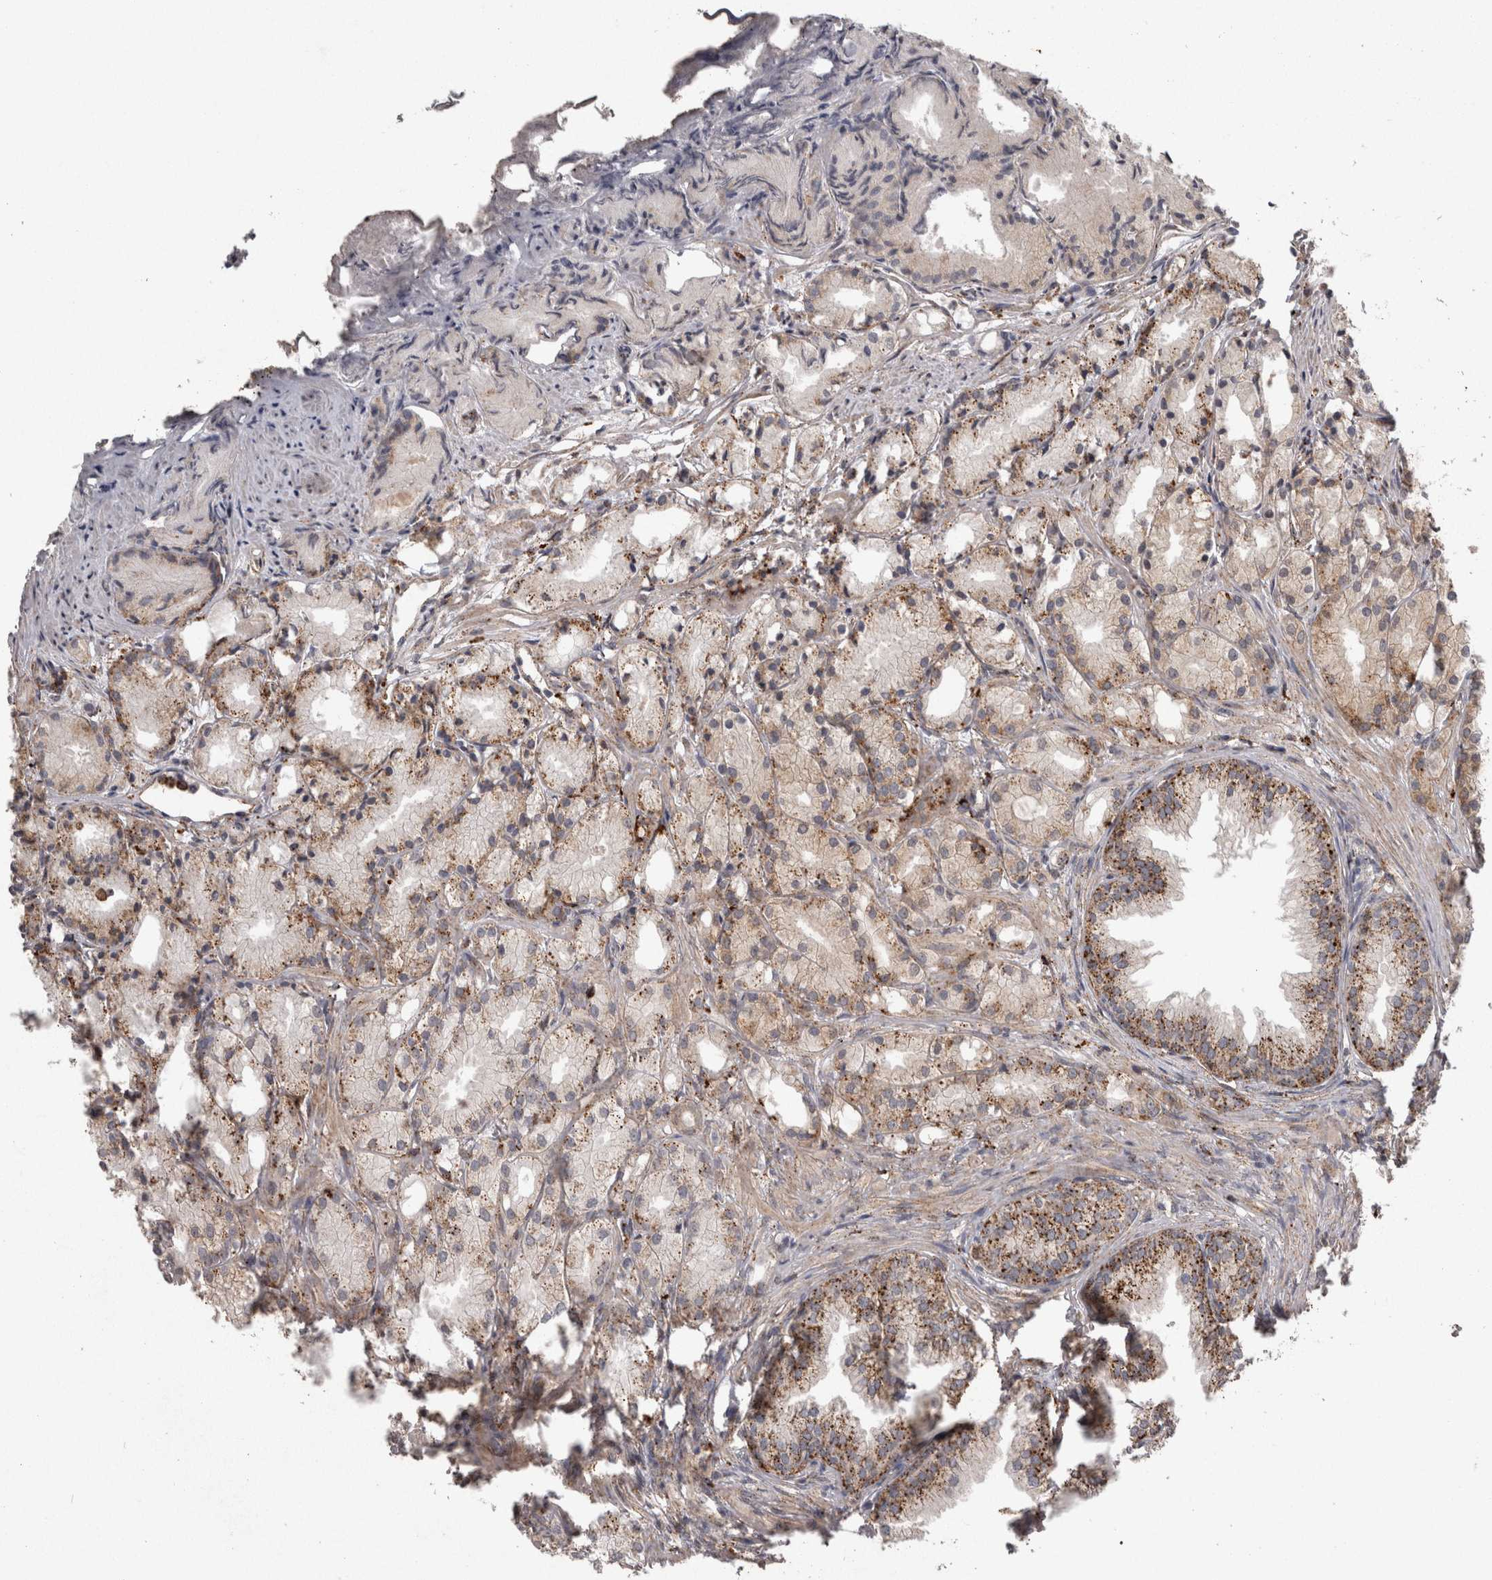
{"staining": {"intensity": "moderate", "quantity": ">75%", "location": "cytoplasmic/membranous"}, "tissue": "prostate cancer", "cell_type": "Tumor cells", "image_type": "cancer", "snomed": [{"axis": "morphology", "description": "Adenocarcinoma, Low grade"}, {"axis": "topography", "description": "Prostate"}], "caption": "IHC of human prostate cancer (low-grade adenocarcinoma) displays medium levels of moderate cytoplasmic/membranous staining in approximately >75% of tumor cells.", "gene": "CTSZ", "patient": {"sex": "male", "age": 72}}